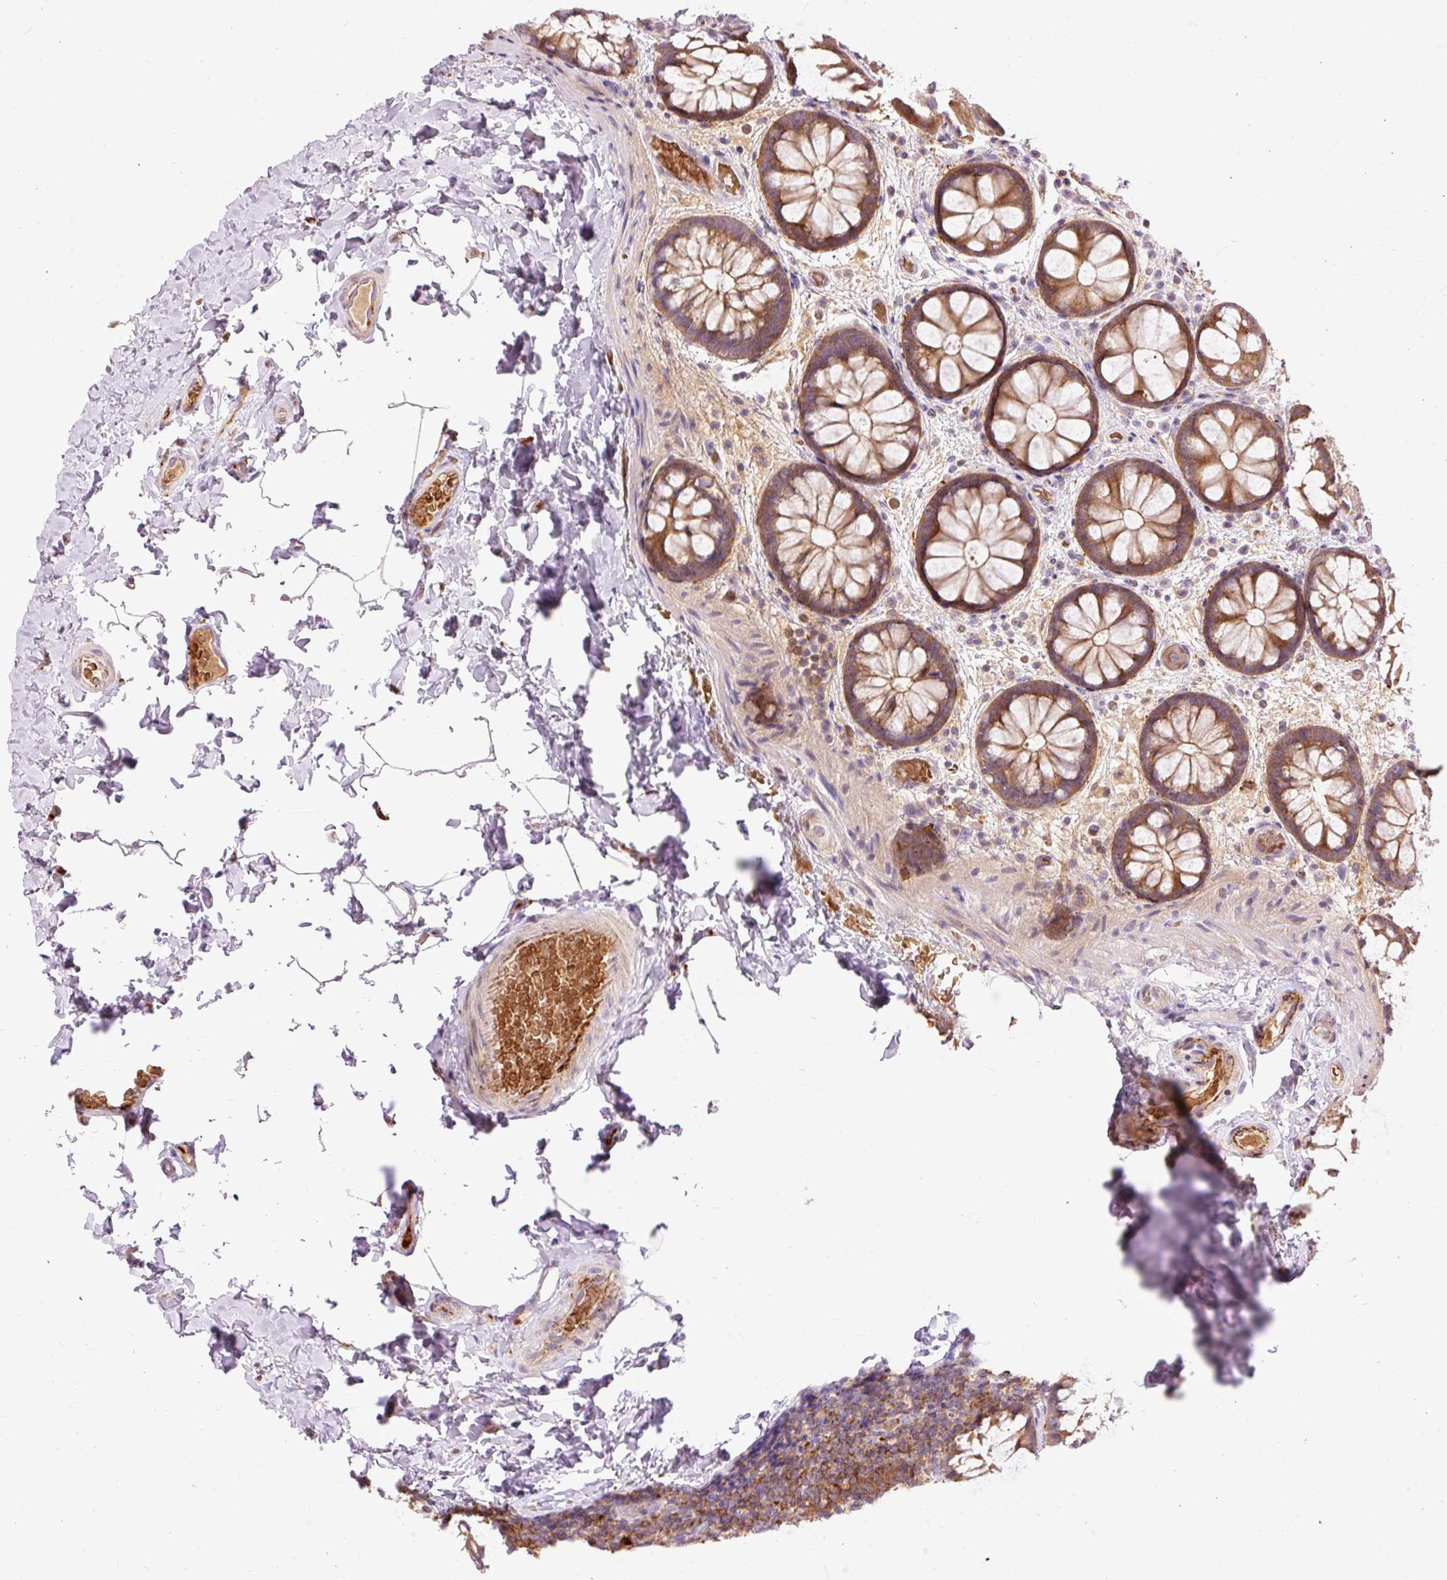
{"staining": {"intensity": "moderate", "quantity": ">75%", "location": "cytoplasmic/membranous"}, "tissue": "colon", "cell_type": "Endothelial cells", "image_type": "normal", "snomed": [{"axis": "morphology", "description": "Normal tissue, NOS"}, {"axis": "topography", "description": "Colon"}], "caption": "Colon stained for a protein demonstrates moderate cytoplasmic/membranous positivity in endothelial cells.", "gene": "CEBPZ", "patient": {"sex": "male", "age": 46}}